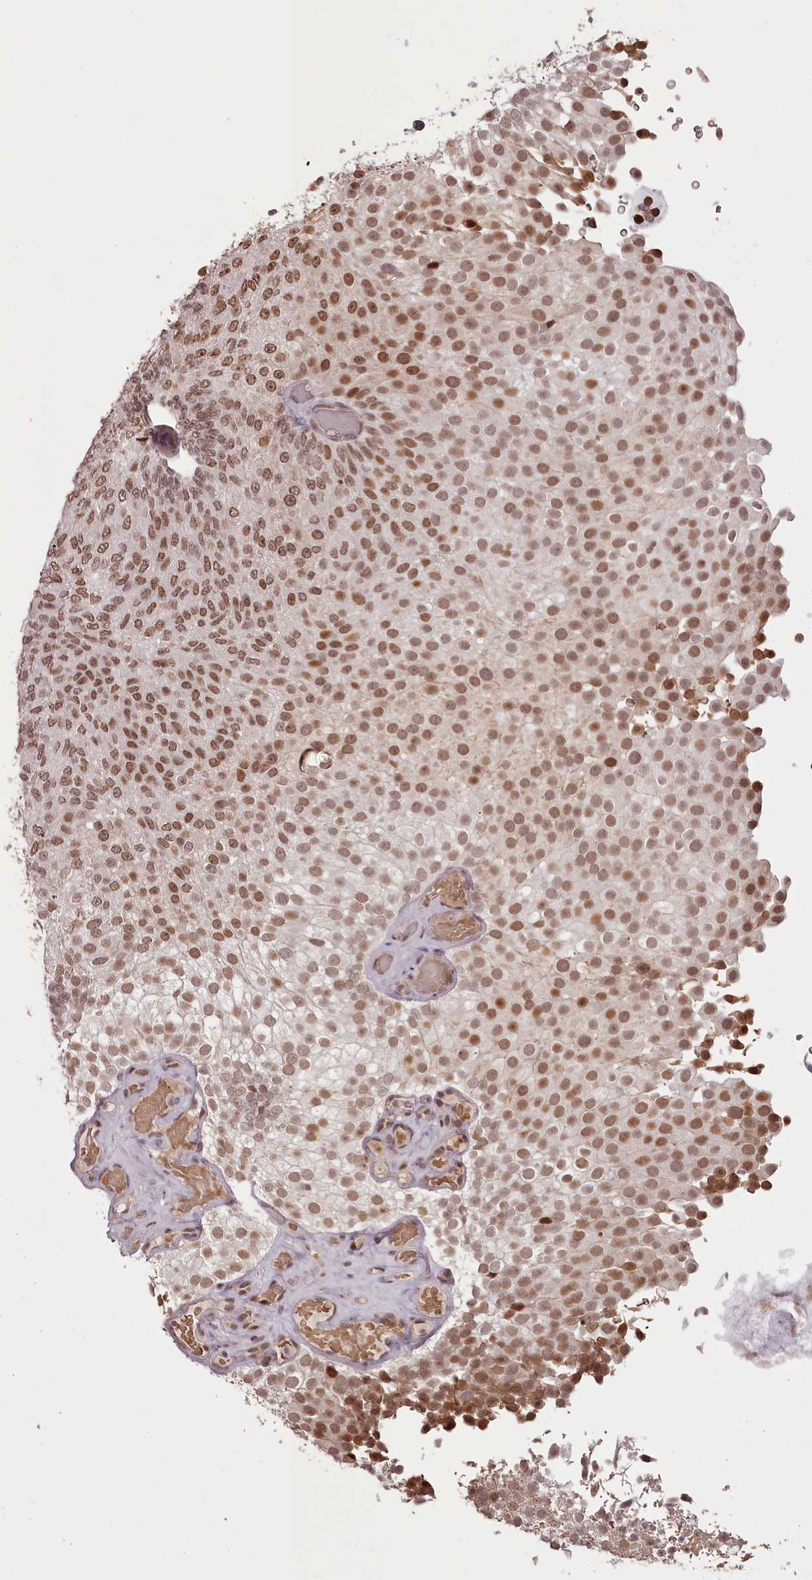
{"staining": {"intensity": "moderate", "quantity": ">75%", "location": "nuclear"}, "tissue": "urothelial cancer", "cell_type": "Tumor cells", "image_type": "cancer", "snomed": [{"axis": "morphology", "description": "Urothelial carcinoma, Low grade"}, {"axis": "topography", "description": "Urinary bladder"}], "caption": "Moderate nuclear staining for a protein is appreciated in about >75% of tumor cells of low-grade urothelial carcinoma using immunohistochemistry.", "gene": "THYN1", "patient": {"sex": "male", "age": 78}}